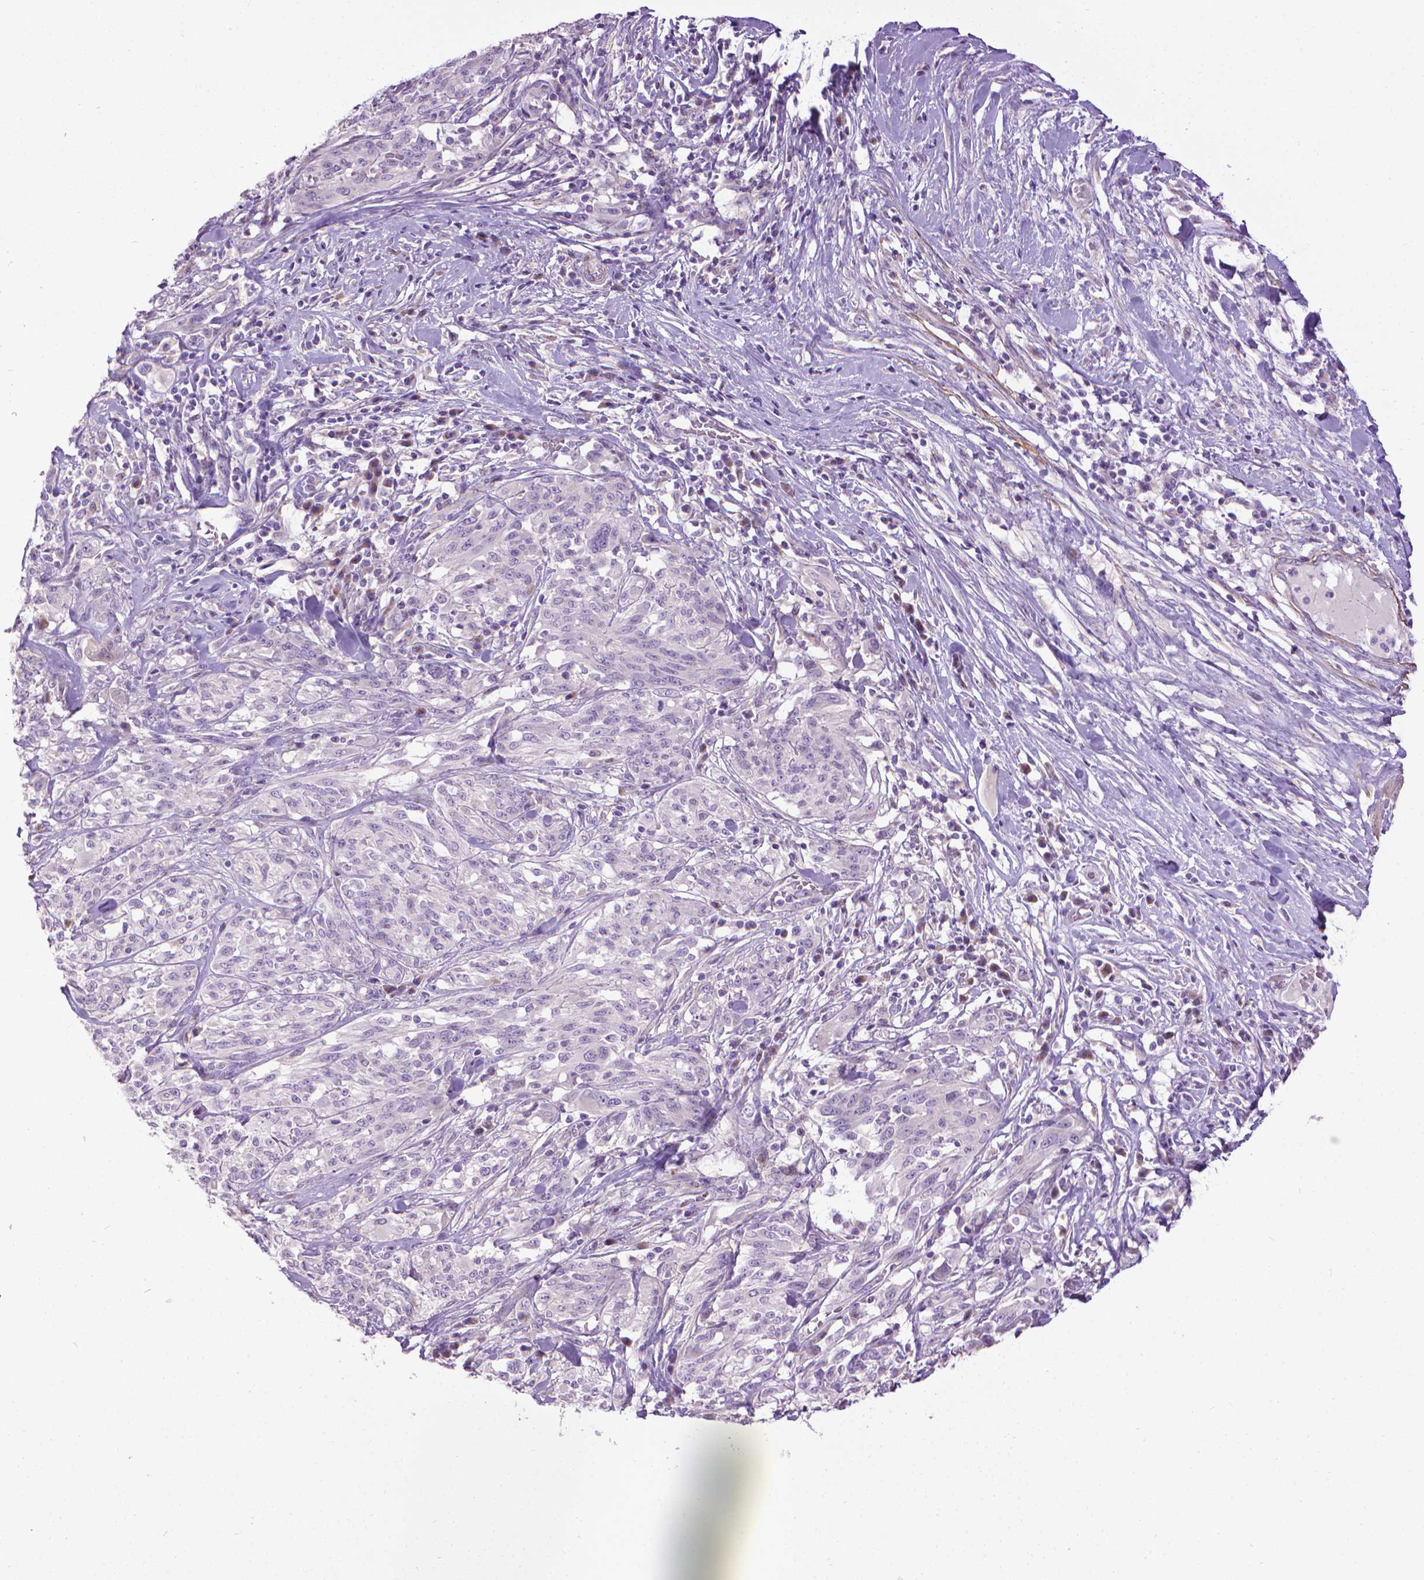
{"staining": {"intensity": "negative", "quantity": "none", "location": "none"}, "tissue": "melanoma", "cell_type": "Tumor cells", "image_type": "cancer", "snomed": [{"axis": "morphology", "description": "Malignant melanoma, NOS"}, {"axis": "topography", "description": "Skin"}], "caption": "This is an immunohistochemistry (IHC) image of human malignant melanoma. There is no expression in tumor cells.", "gene": "AQP10", "patient": {"sex": "female", "age": 91}}